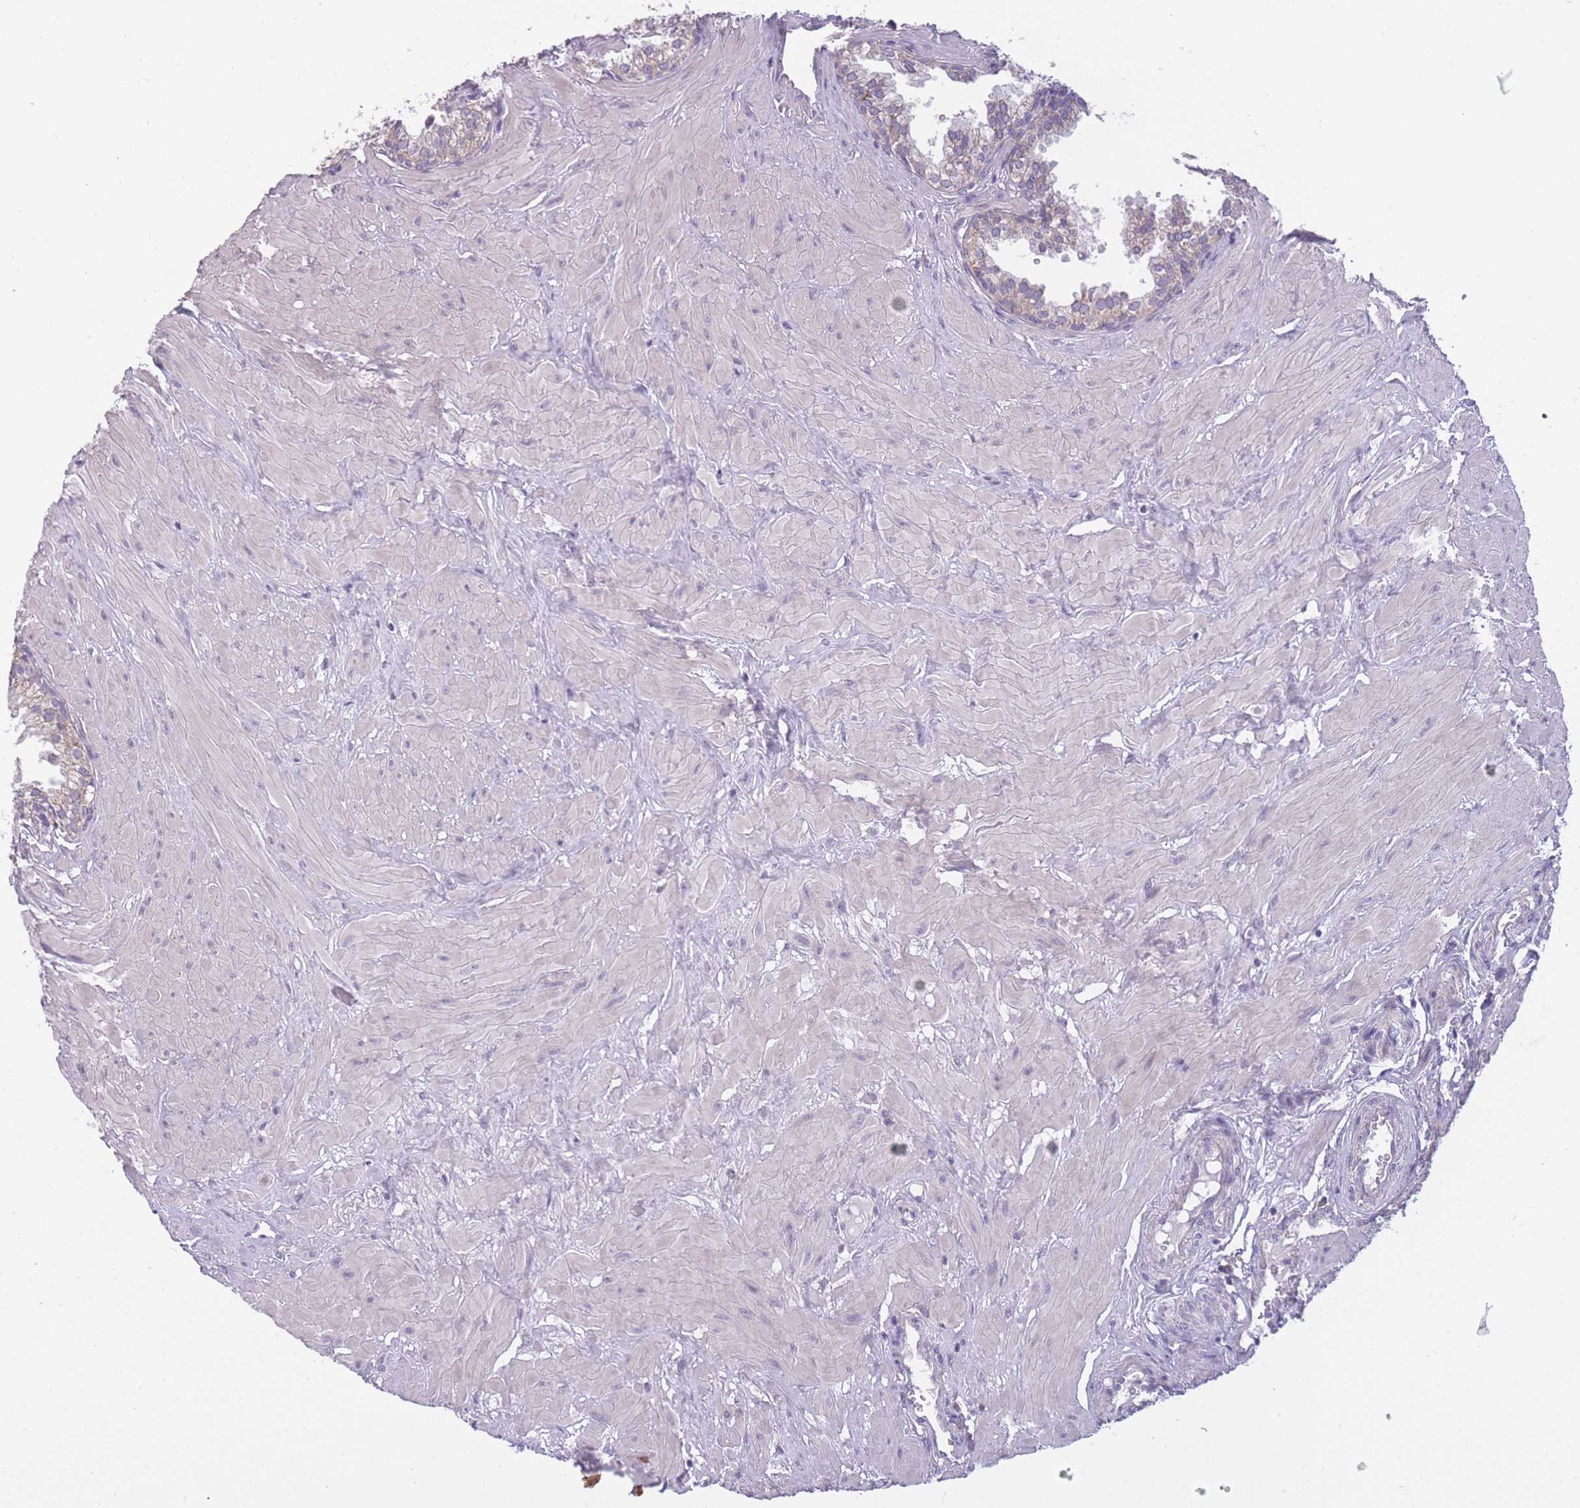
{"staining": {"intensity": "moderate", "quantity": "25%-75%", "location": "cytoplasmic/membranous"}, "tissue": "prostate", "cell_type": "Glandular cells", "image_type": "normal", "snomed": [{"axis": "morphology", "description": "Normal tissue, NOS"}, {"axis": "topography", "description": "Prostate"}, {"axis": "topography", "description": "Peripheral nerve tissue"}], "caption": "High-magnification brightfield microscopy of benign prostate stained with DAB (brown) and counterstained with hematoxylin (blue). glandular cells exhibit moderate cytoplasmic/membranous positivity is present in about25%-75% of cells. (DAB (3,3'-diaminobenzidine) IHC, brown staining for protein, blue staining for nuclei).", "gene": "MRPS18C", "patient": {"sex": "male", "age": 55}}